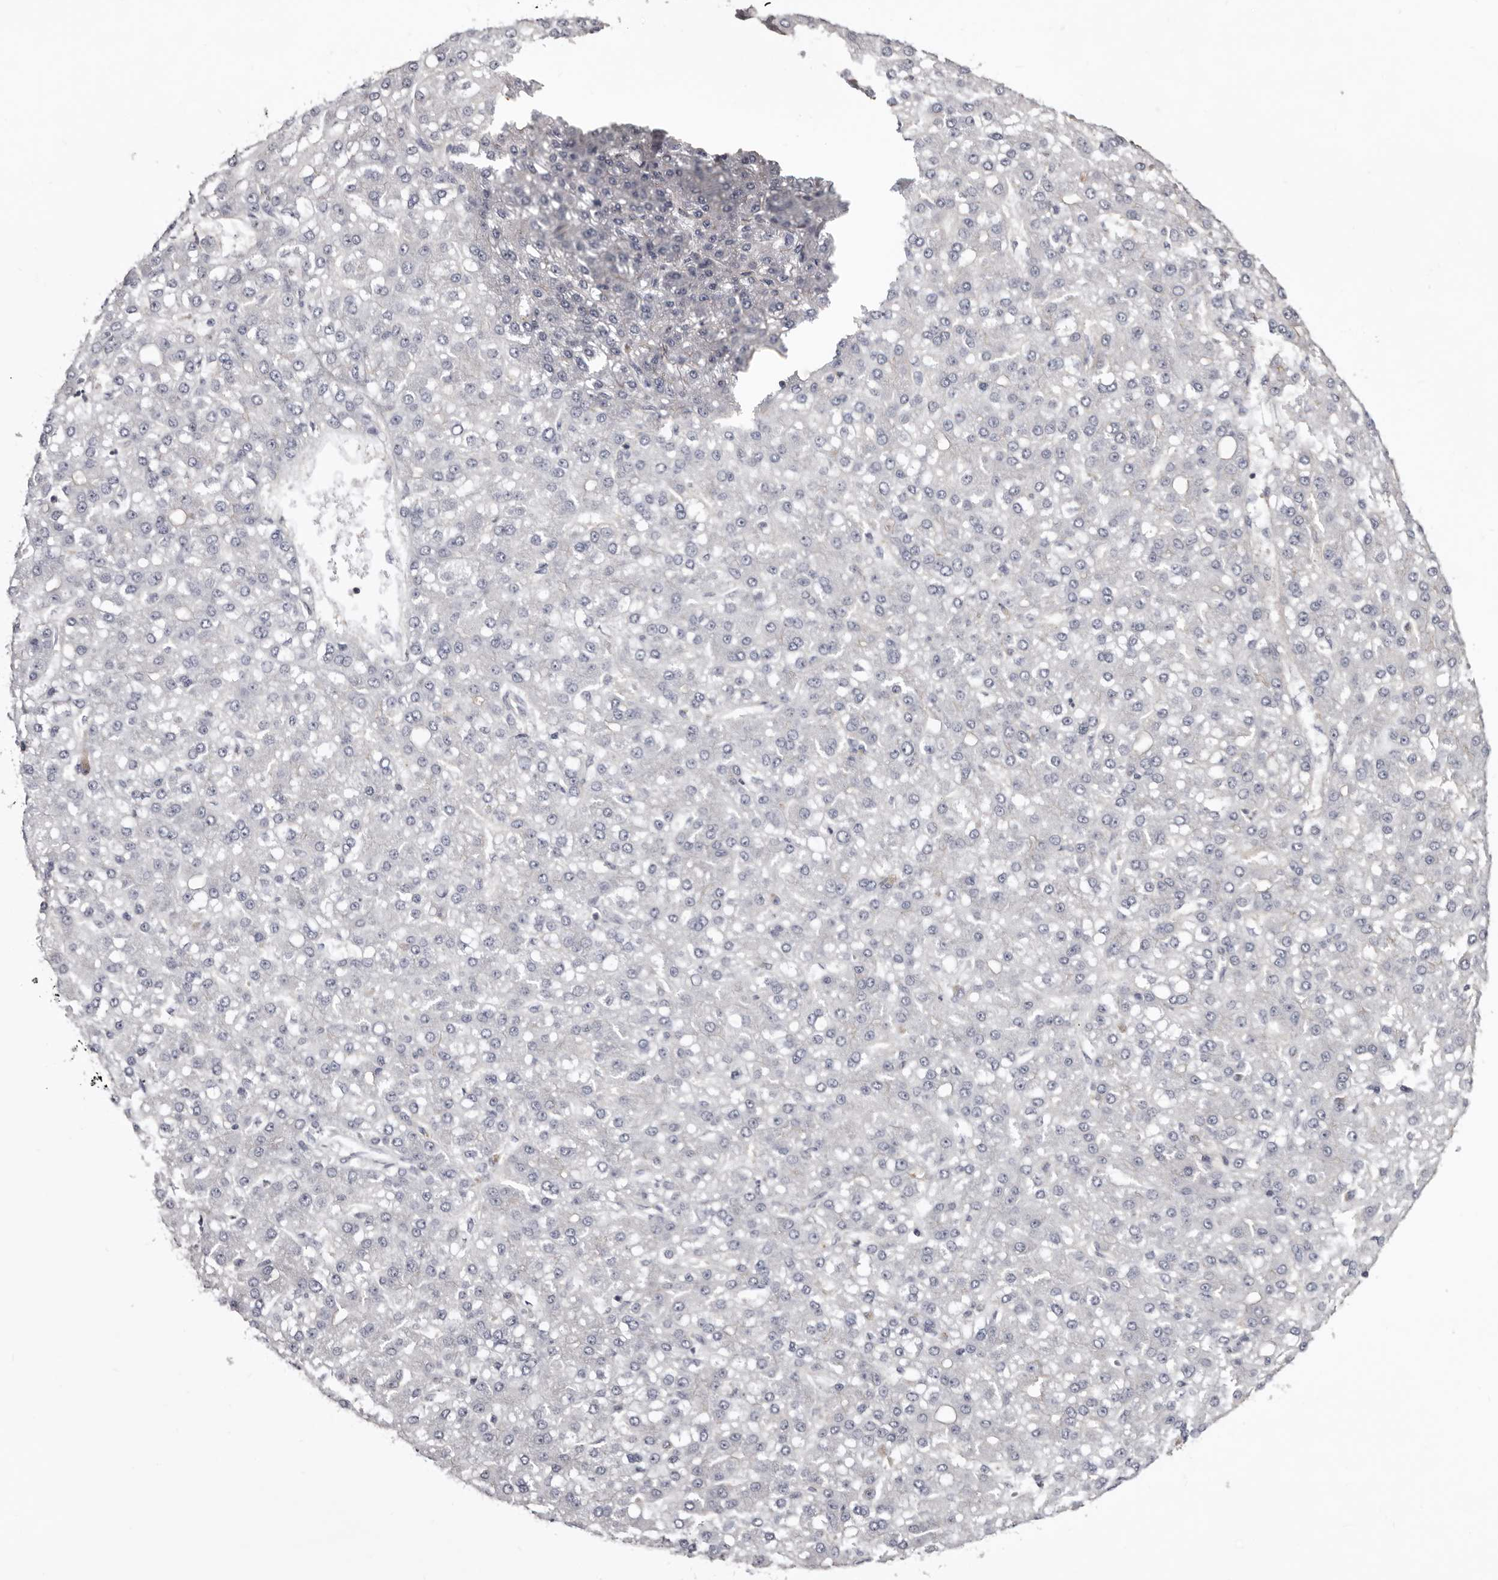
{"staining": {"intensity": "negative", "quantity": "none", "location": "none"}, "tissue": "liver cancer", "cell_type": "Tumor cells", "image_type": "cancer", "snomed": [{"axis": "morphology", "description": "Carcinoma, Hepatocellular, NOS"}, {"axis": "topography", "description": "Liver"}], "caption": "This histopathology image is of liver hepatocellular carcinoma stained with IHC to label a protein in brown with the nuclei are counter-stained blue. There is no positivity in tumor cells.", "gene": "LAD1", "patient": {"sex": "male", "age": 67}}